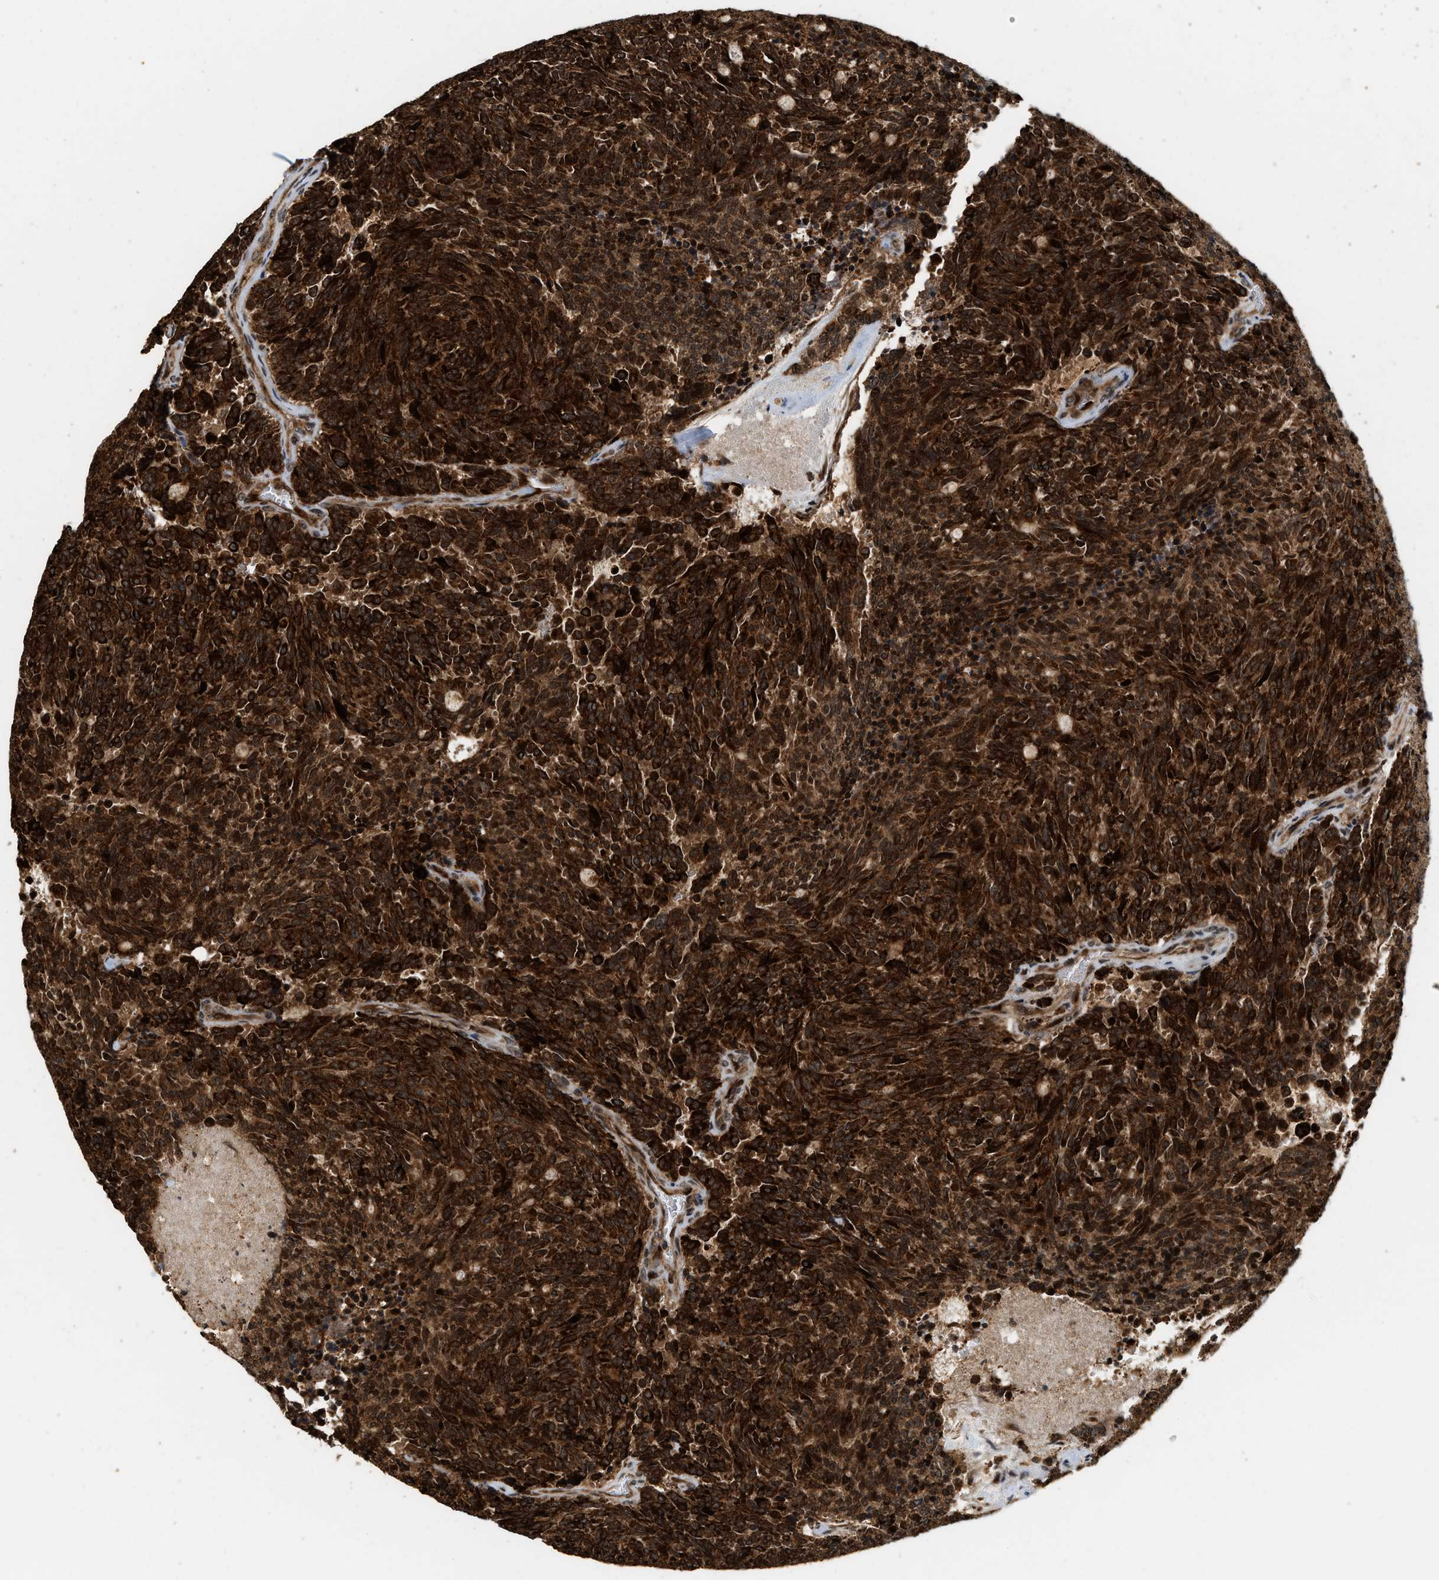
{"staining": {"intensity": "strong", "quantity": ">75%", "location": "cytoplasmic/membranous,nuclear"}, "tissue": "carcinoid", "cell_type": "Tumor cells", "image_type": "cancer", "snomed": [{"axis": "morphology", "description": "Carcinoid, malignant, NOS"}, {"axis": "topography", "description": "Pancreas"}], "caption": "IHC of human carcinoid displays high levels of strong cytoplasmic/membranous and nuclear positivity in approximately >75% of tumor cells. (DAB (3,3'-diaminobenzidine) = brown stain, brightfield microscopy at high magnification).", "gene": "ELP2", "patient": {"sex": "female", "age": 54}}